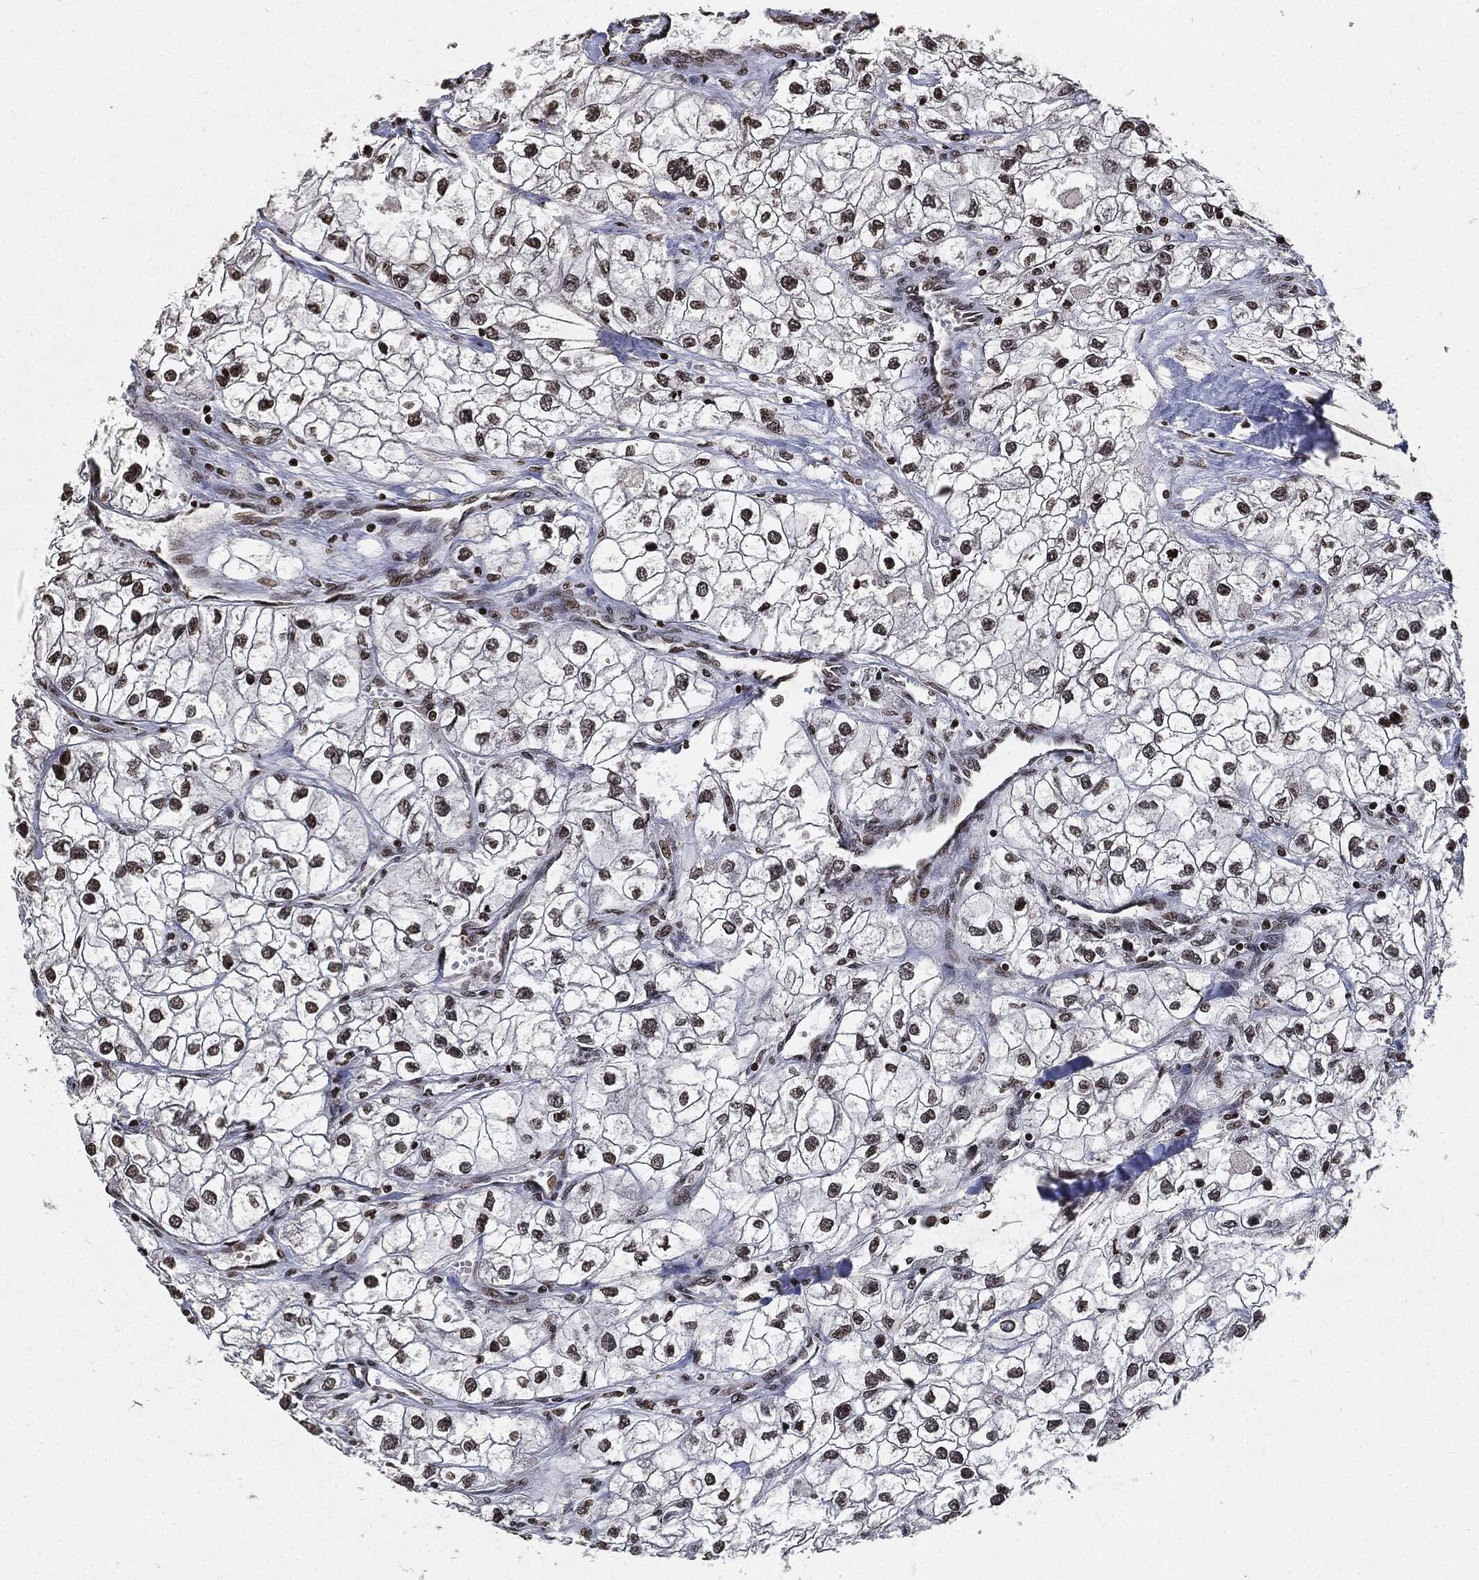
{"staining": {"intensity": "moderate", "quantity": ">75%", "location": "nuclear"}, "tissue": "renal cancer", "cell_type": "Tumor cells", "image_type": "cancer", "snomed": [{"axis": "morphology", "description": "Adenocarcinoma, NOS"}, {"axis": "topography", "description": "Kidney"}], "caption": "Renal cancer tissue reveals moderate nuclear expression in about >75% of tumor cells", "gene": "JUN", "patient": {"sex": "male", "age": 59}}